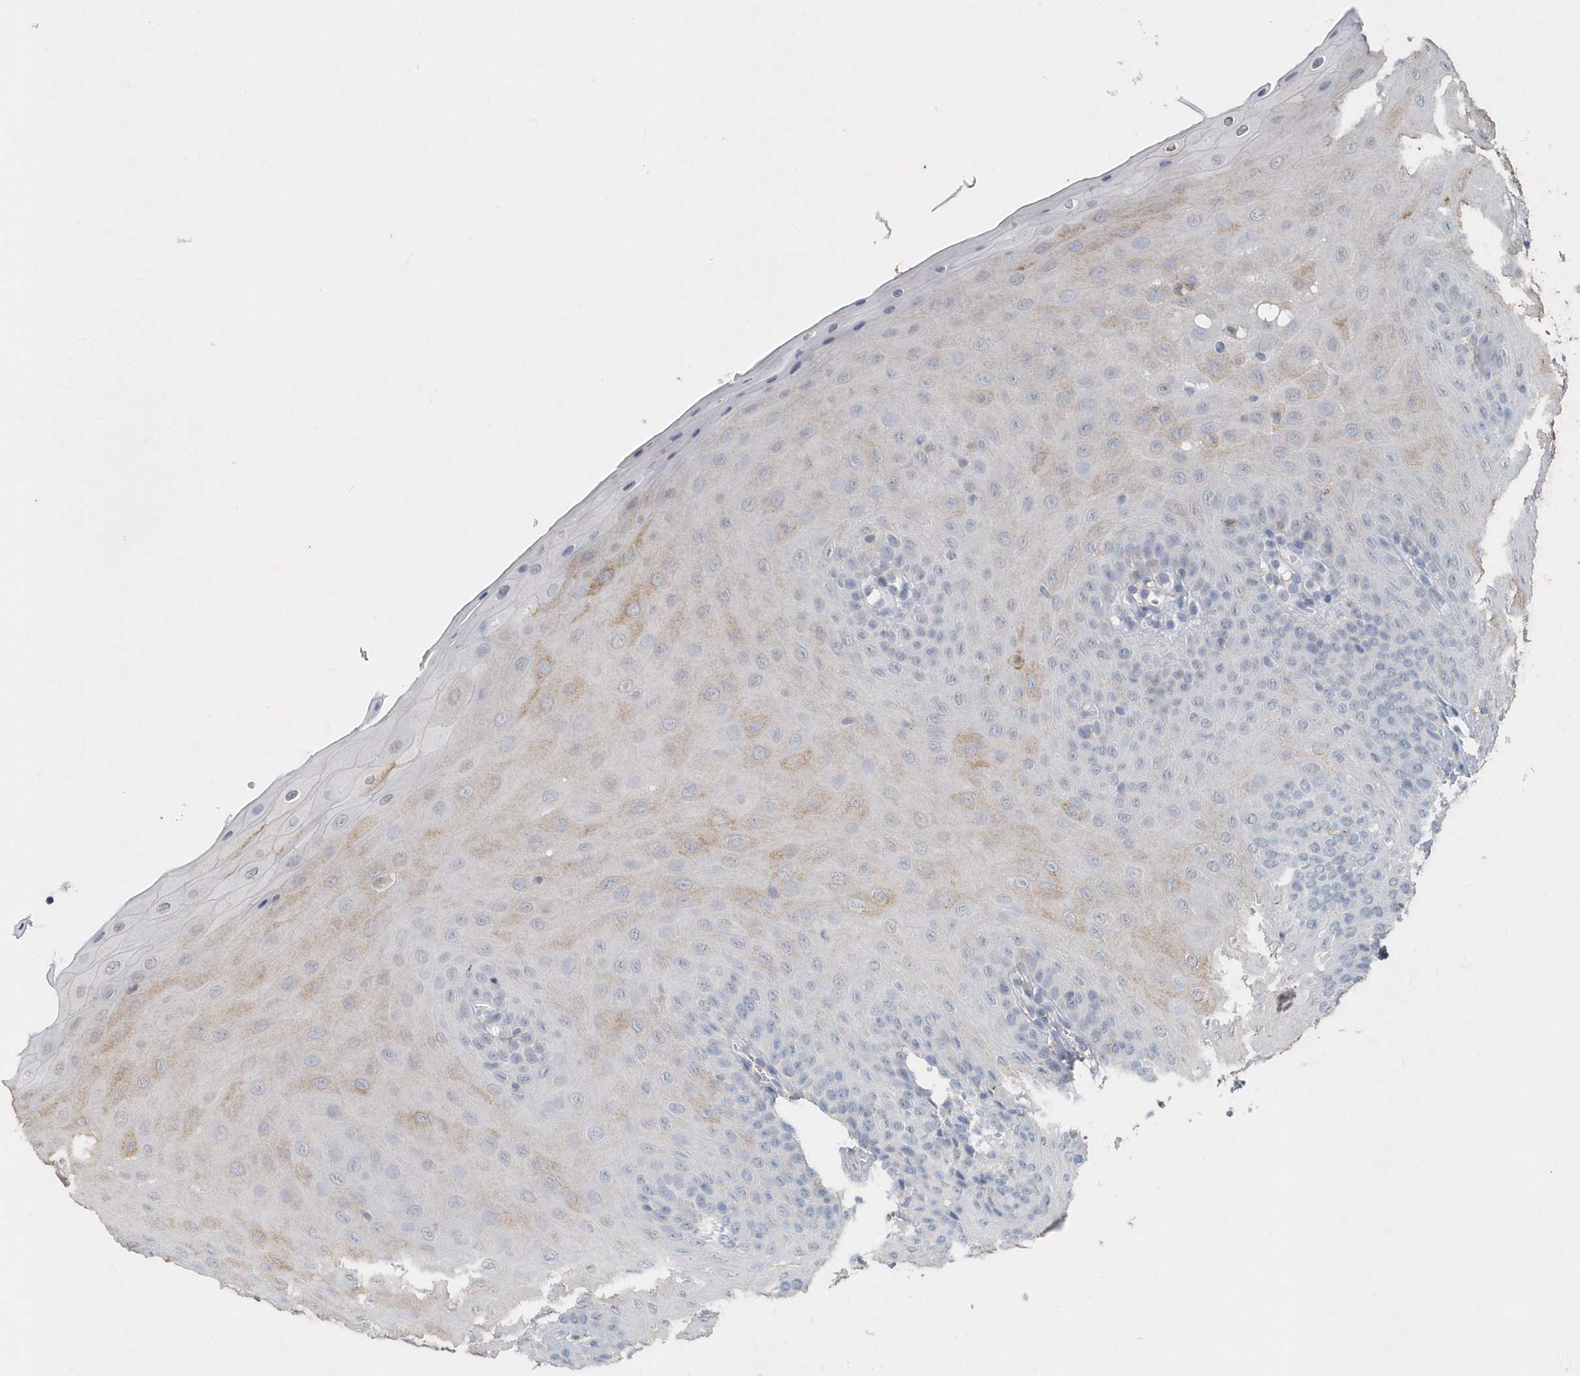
{"staining": {"intensity": "moderate", "quantity": "<25%", "location": "cytoplasmic/membranous"}, "tissue": "oral mucosa", "cell_type": "Squamous epithelial cells", "image_type": "normal", "snomed": [{"axis": "morphology", "description": "Normal tissue, NOS"}, {"axis": "topography", "description": "Oral tissue"}], "caption": "Moderate cytoplasmic/membranous protein staining is present in about <25% of squamous epithelial cells in oral mucosa.", "gene": "PDCD1", "patient": {"sex": "female", "age": 68}}